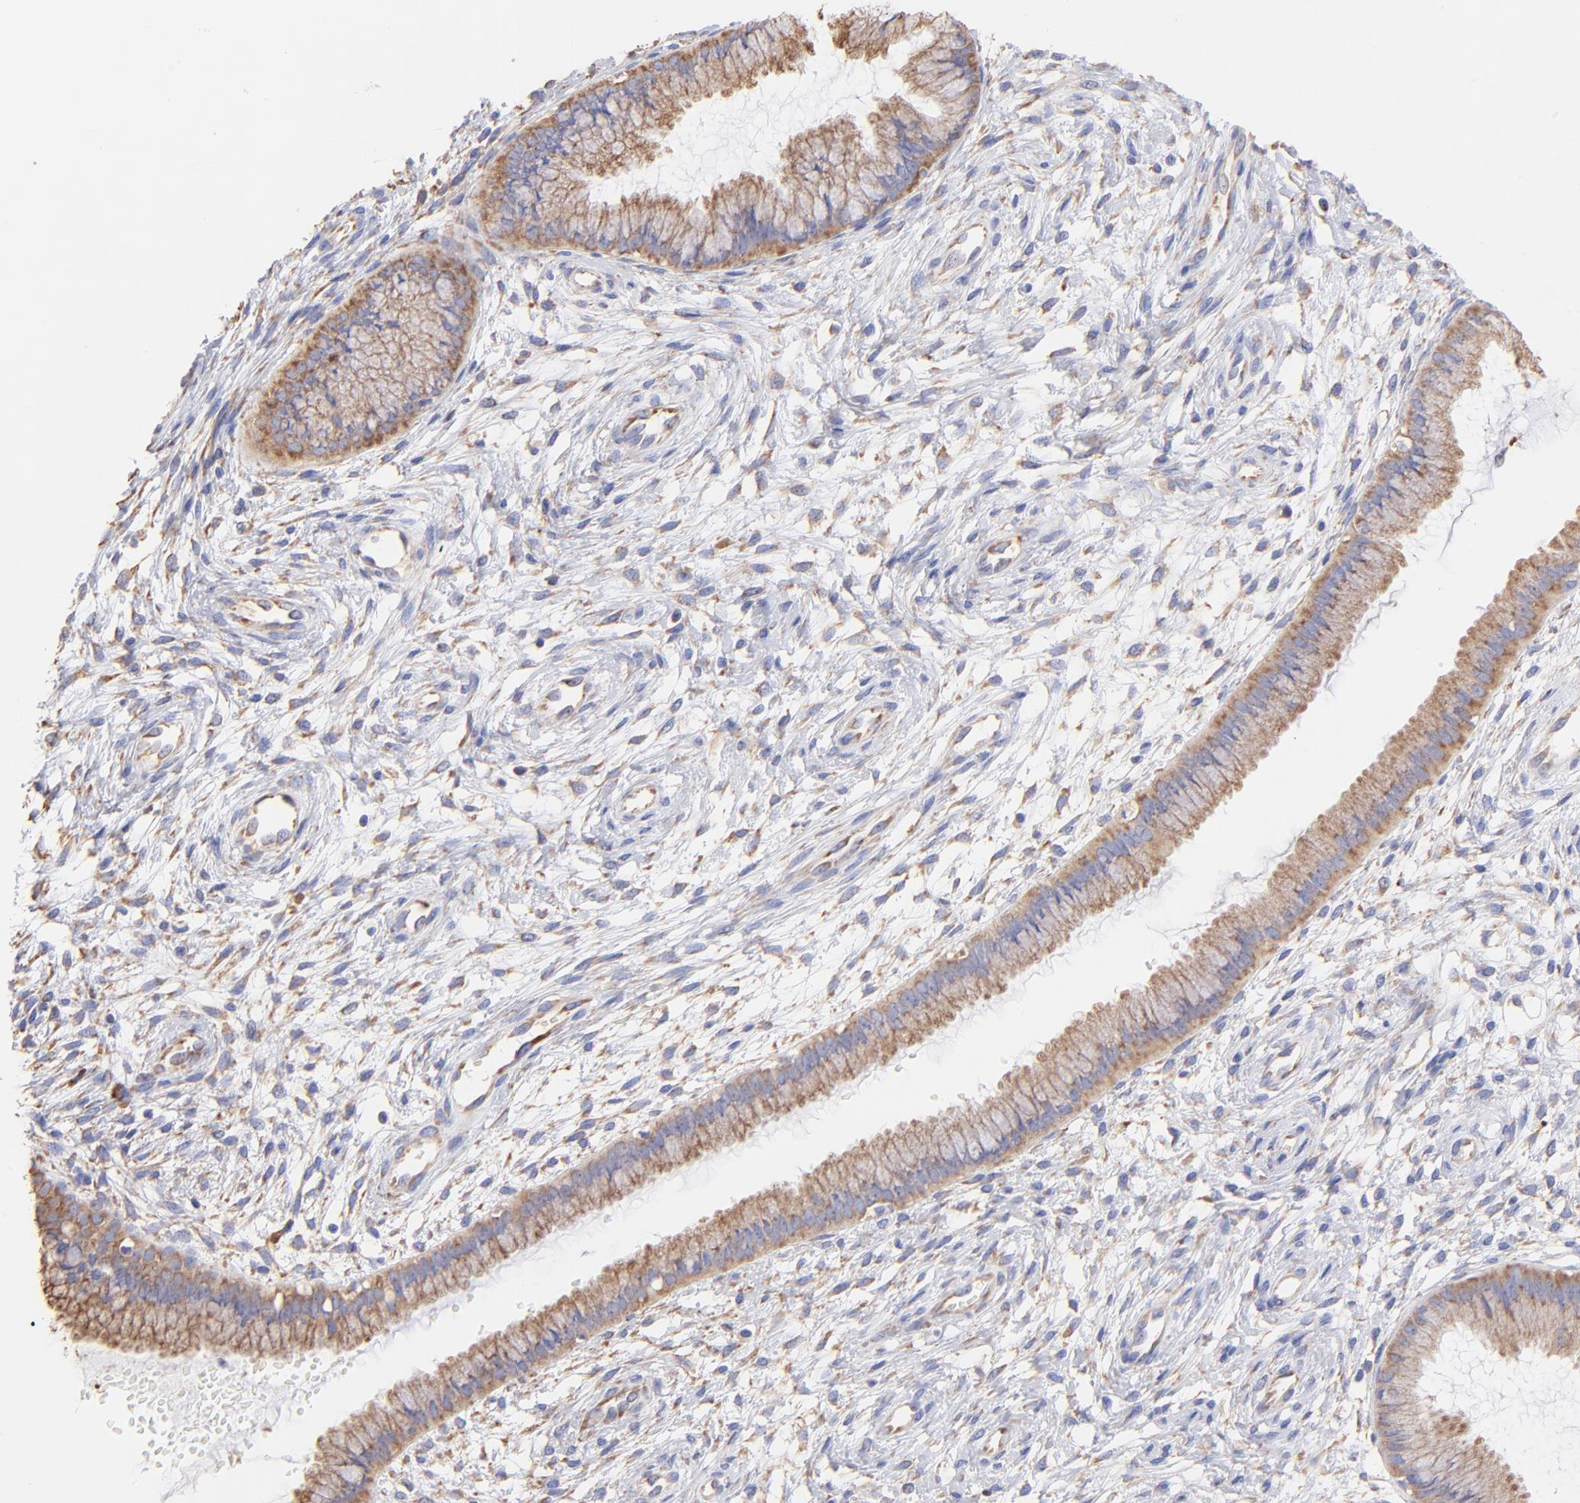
{"staining": {"intensity": "moderate", "quantity": ">75%", "location": "cytoplasmic/membranous"}, "tissue": "cervix", "cell_type": "Glandular cells", "image_type": "normal", "snomed": [{"axis": "morphology", "description": "Normal tissue, NOS"}, {"axis": "topography", "description": "Cervix"}], "caption": "Cervix stained with a brown dye shows moderate cytoplasmic/membranous positive expression in about >75% of glandular cells.", "gene": "RPL30", "patient": {"sex": "female", "age": 39}}